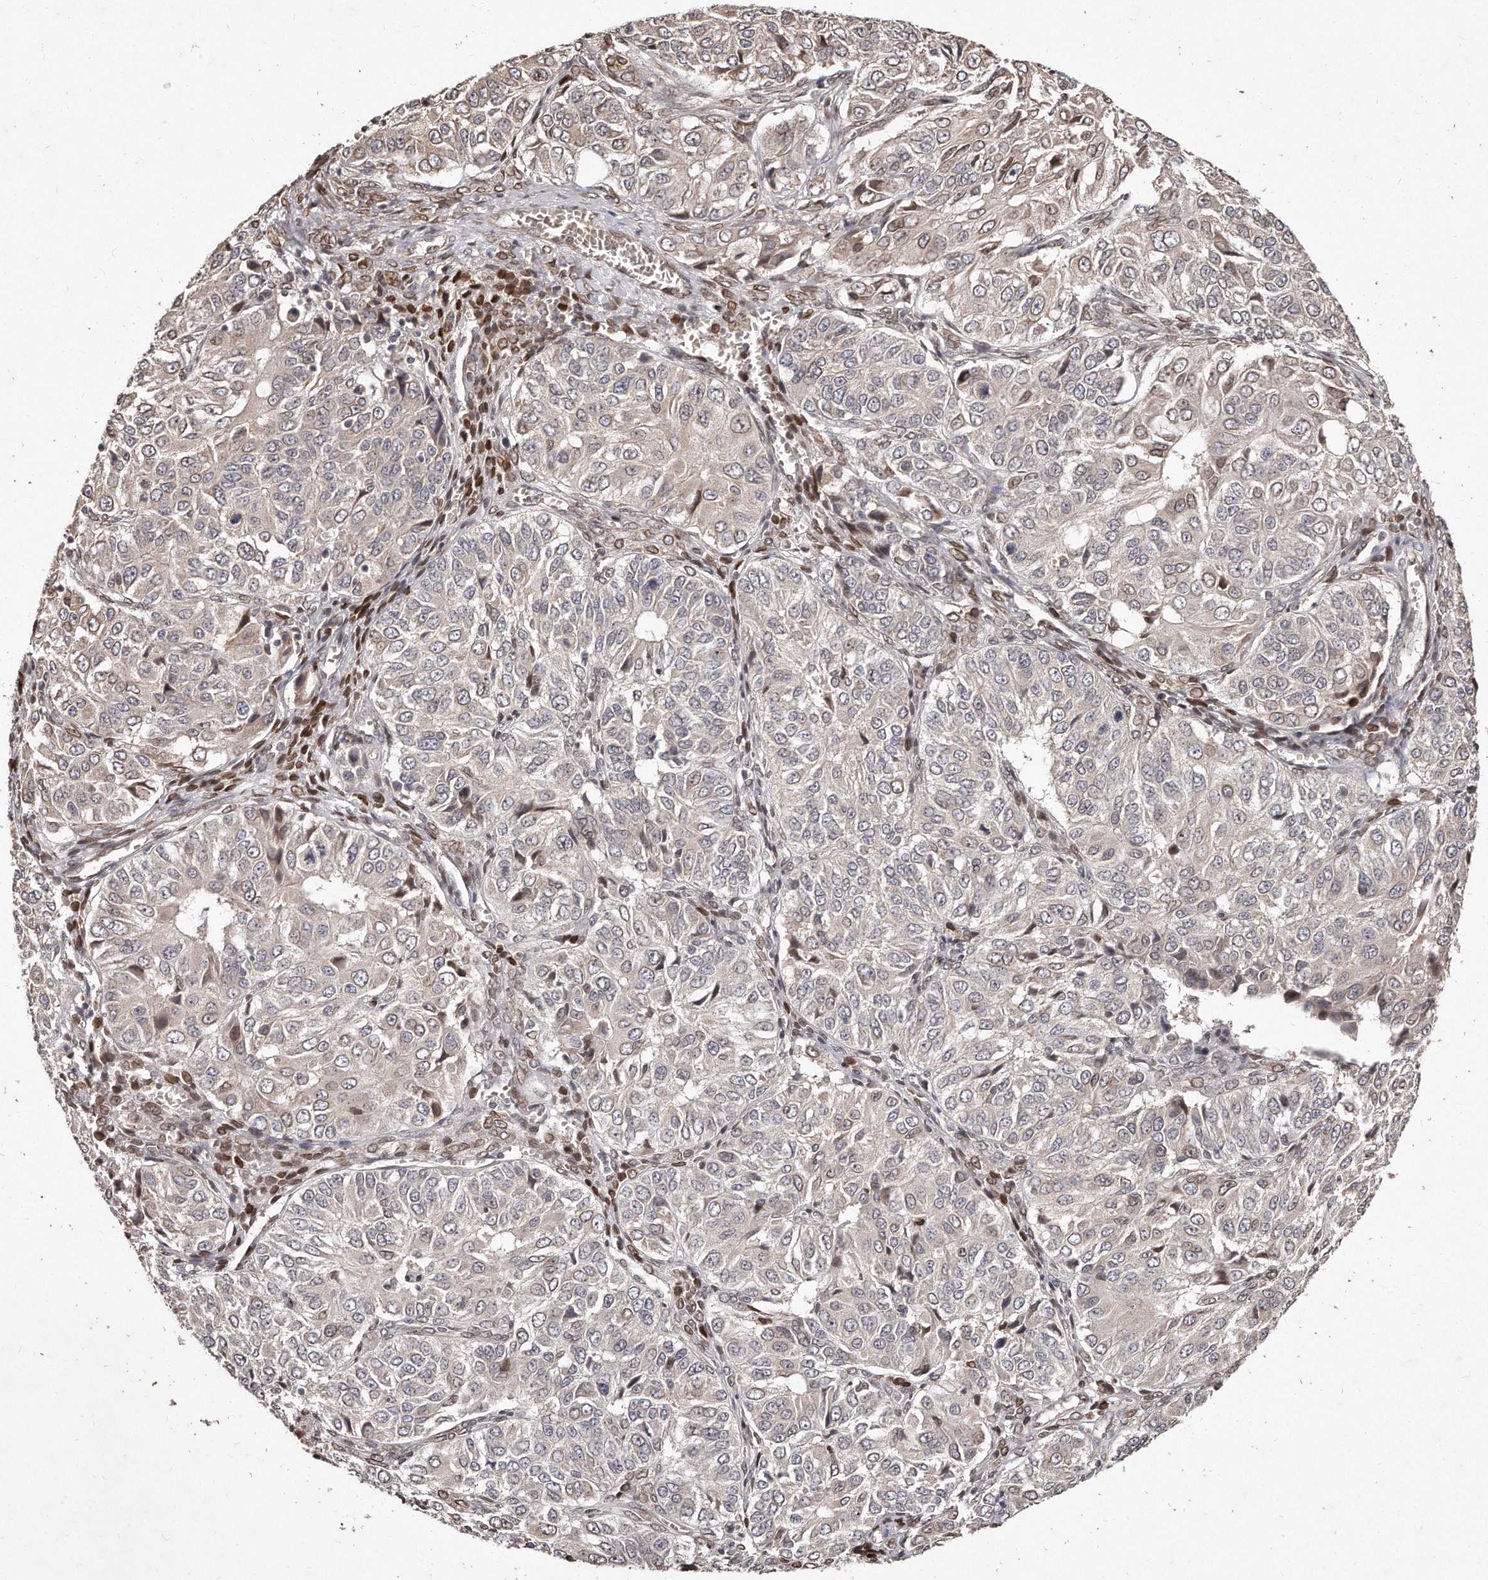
{"staining": {"intensity": "weak", "quantity": "25%-75%", "location": "cytoplasmic/membranous,nuclear"}, "tissue": "ovarian cancer", "cell_type": "Tumor cells", "image_type": "cancer", "snomed": [{"axis": "morphology", "description": "Carcinoma, endometroid"}, {"axis": "topography", "description": "Ovary"}], "caption": "Immunohistochemistry photomicrograph of neoplastic tissue: ovarian endometroid carcinoma stained using IHC displays low levels of weak protein expression localized specifically in the cytoplasmic/membranous and nuclear of tumor cells, appearing as a cytoplasmic/membranous and nuclear brown color.", "gene": "HASPIN", "patient": {"sex": "female", "age": 51}}